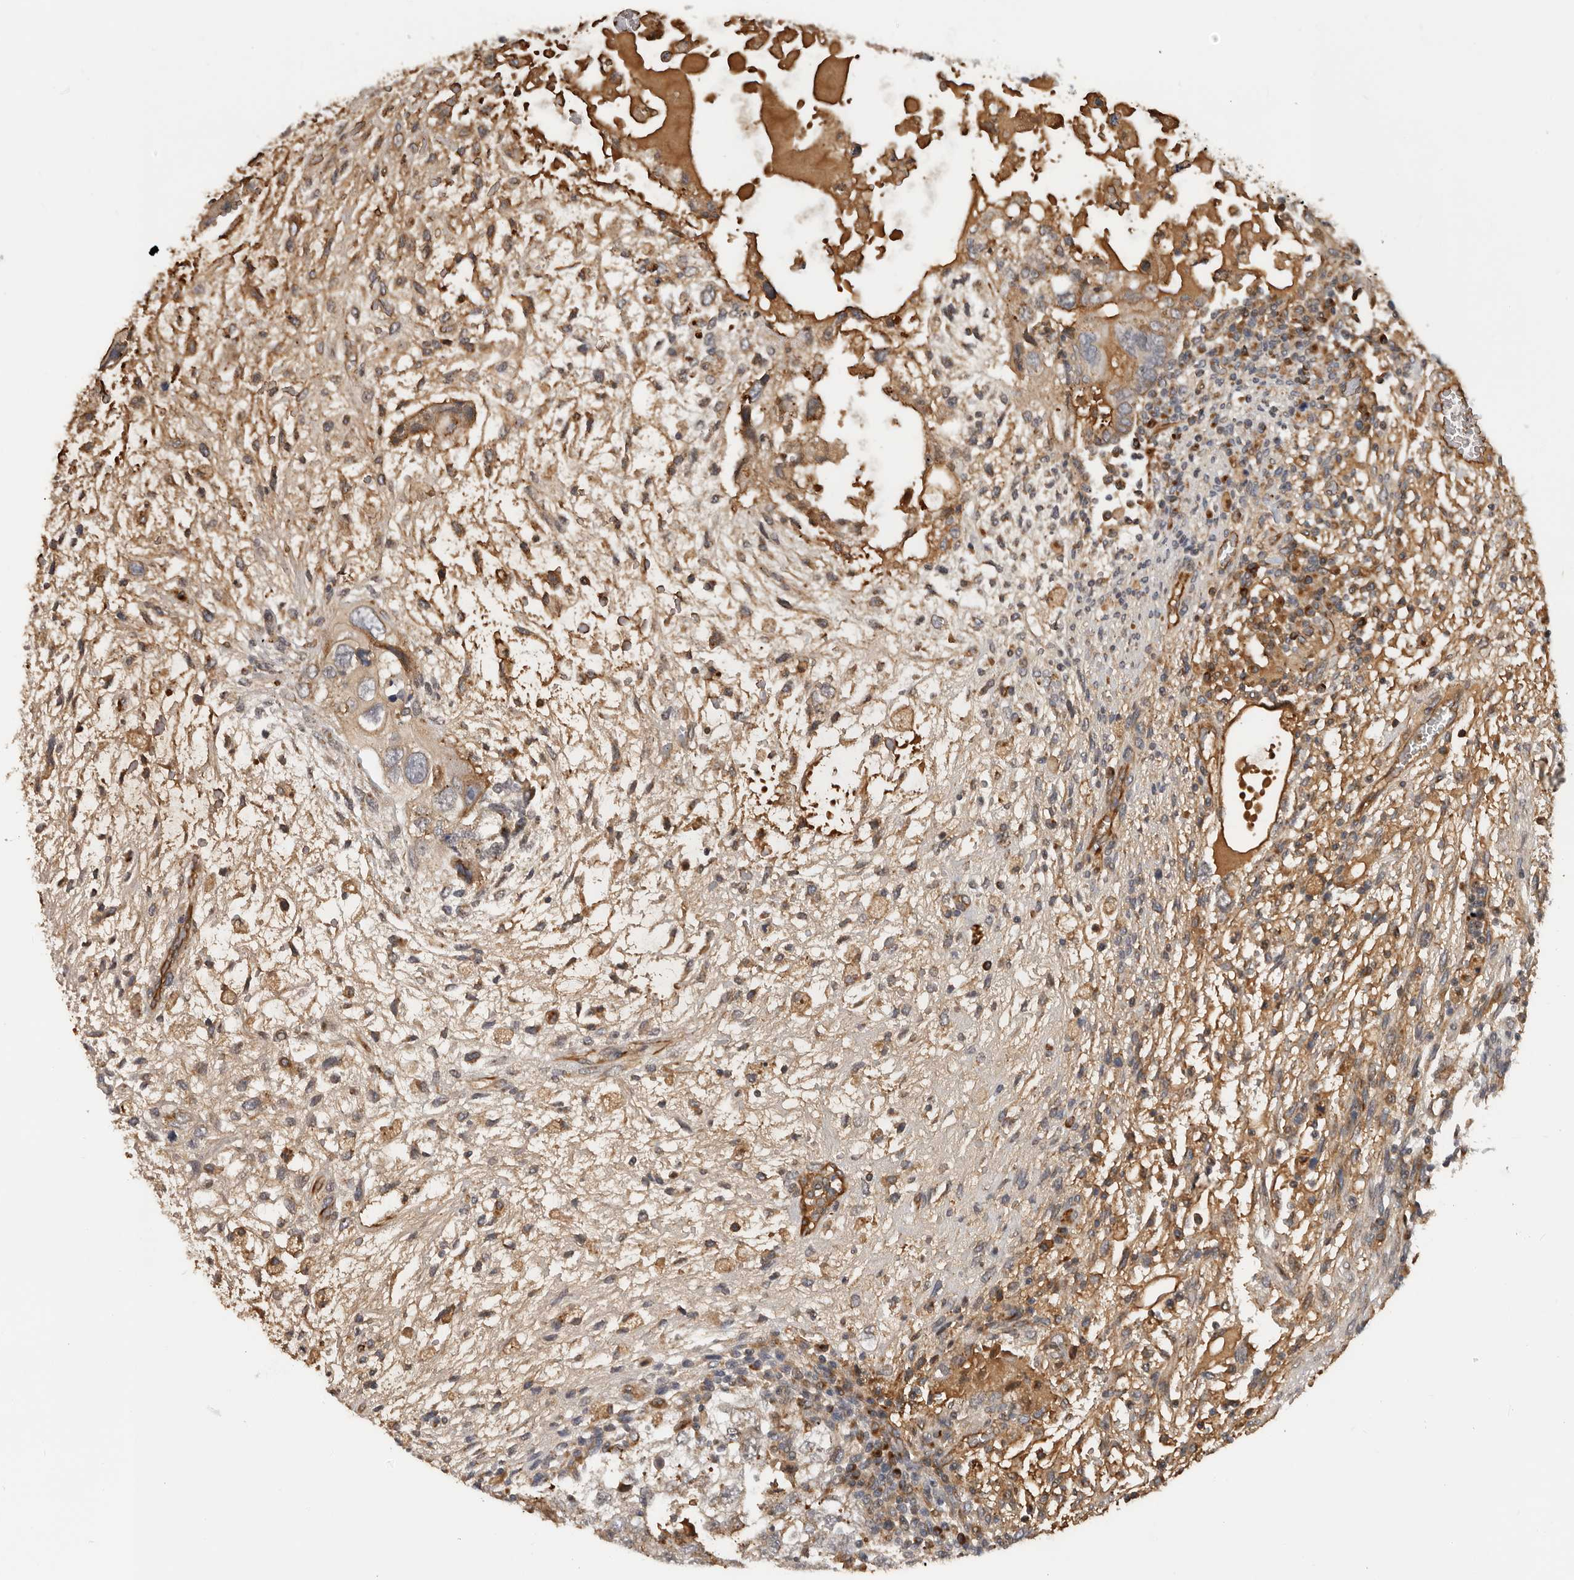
{"staining": {"intensity": "moderate", "quantity": "25%-75%", "location": "cytoplasmic/membranous"}, "tissue": "testis cancer", "cell_type": "Tumor cells", "image_type": "cancer", "snomed": [{"axis": "morphology", "description": "Carcinoma, Embryonal, NOS"}, {"axis": "topography", "description": "Testis"}], "caption": "High-power microscopy captured an IHC micrograph of testis cancer (embryonal carcinoma), revealing moderate cytoplasmic/membranous positivity in approximately 25%-75% of tumor cells. (Brightfield microscopy of DAB IHC at high magnification).", "gene": "RNF157", "patient": {"sex": "male", "age": 36}}